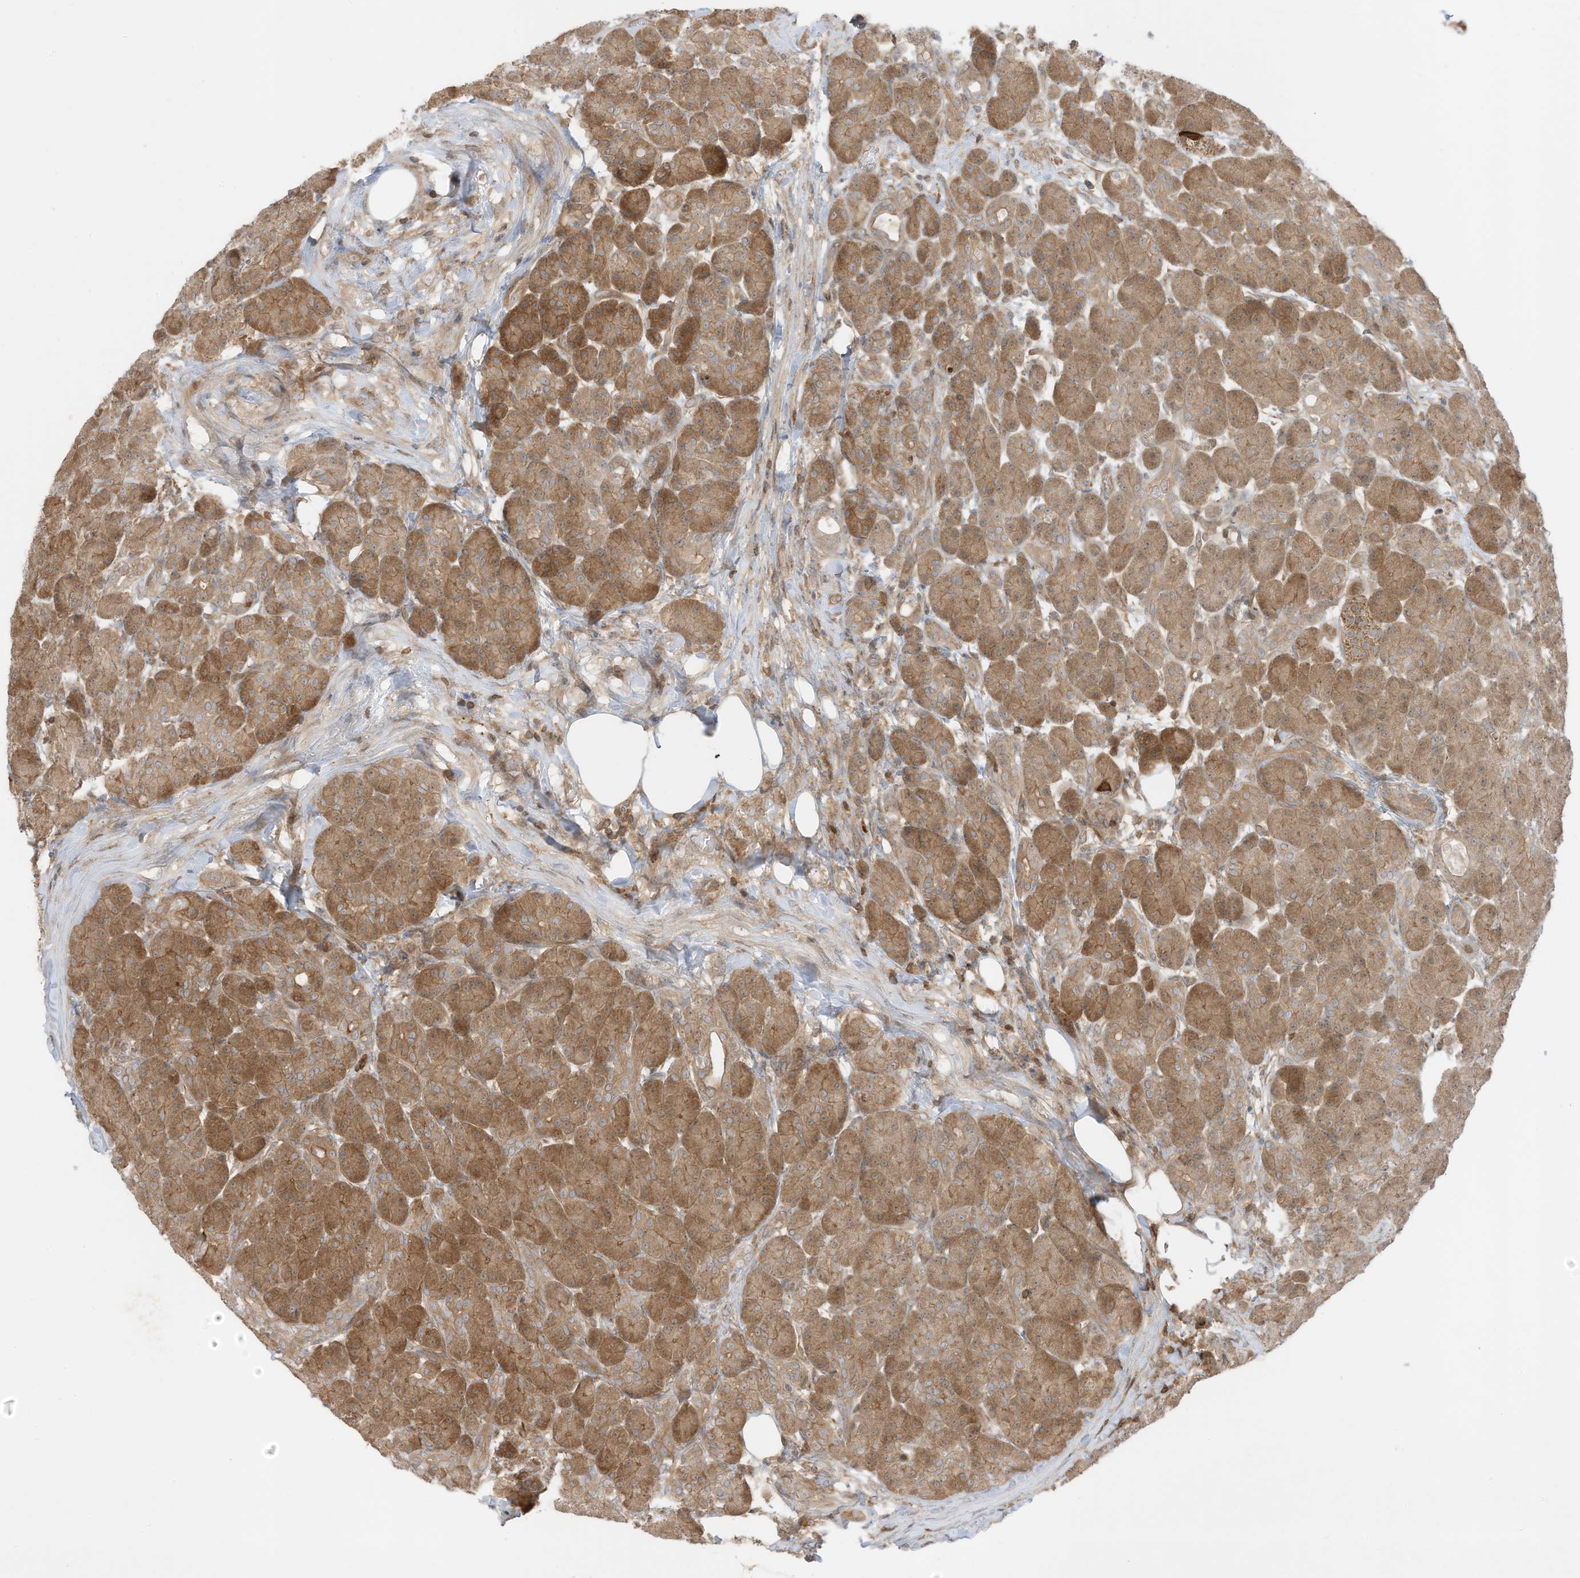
{"staining": {"intensity": "moderate", "quantity": ">75%", "location": "cytoplasmic/membranous"}, "tissue": "pancreas", "cell_type": "Exocrine glandular cells", "image_type": "normal", "snomed": [{"axis": "morphology", "description": "Normal tissue, NOS"}, {"axis": "topography", "description": "Pancreas"}], "caption": "A photomicrograph of human pancreas stained for a protein reveals moderate cytoplasmic/membranous brown staining in exocrine glandular cells.", "gene": "SLC25A12", "patient": {"sex": "male", "age": 63}}